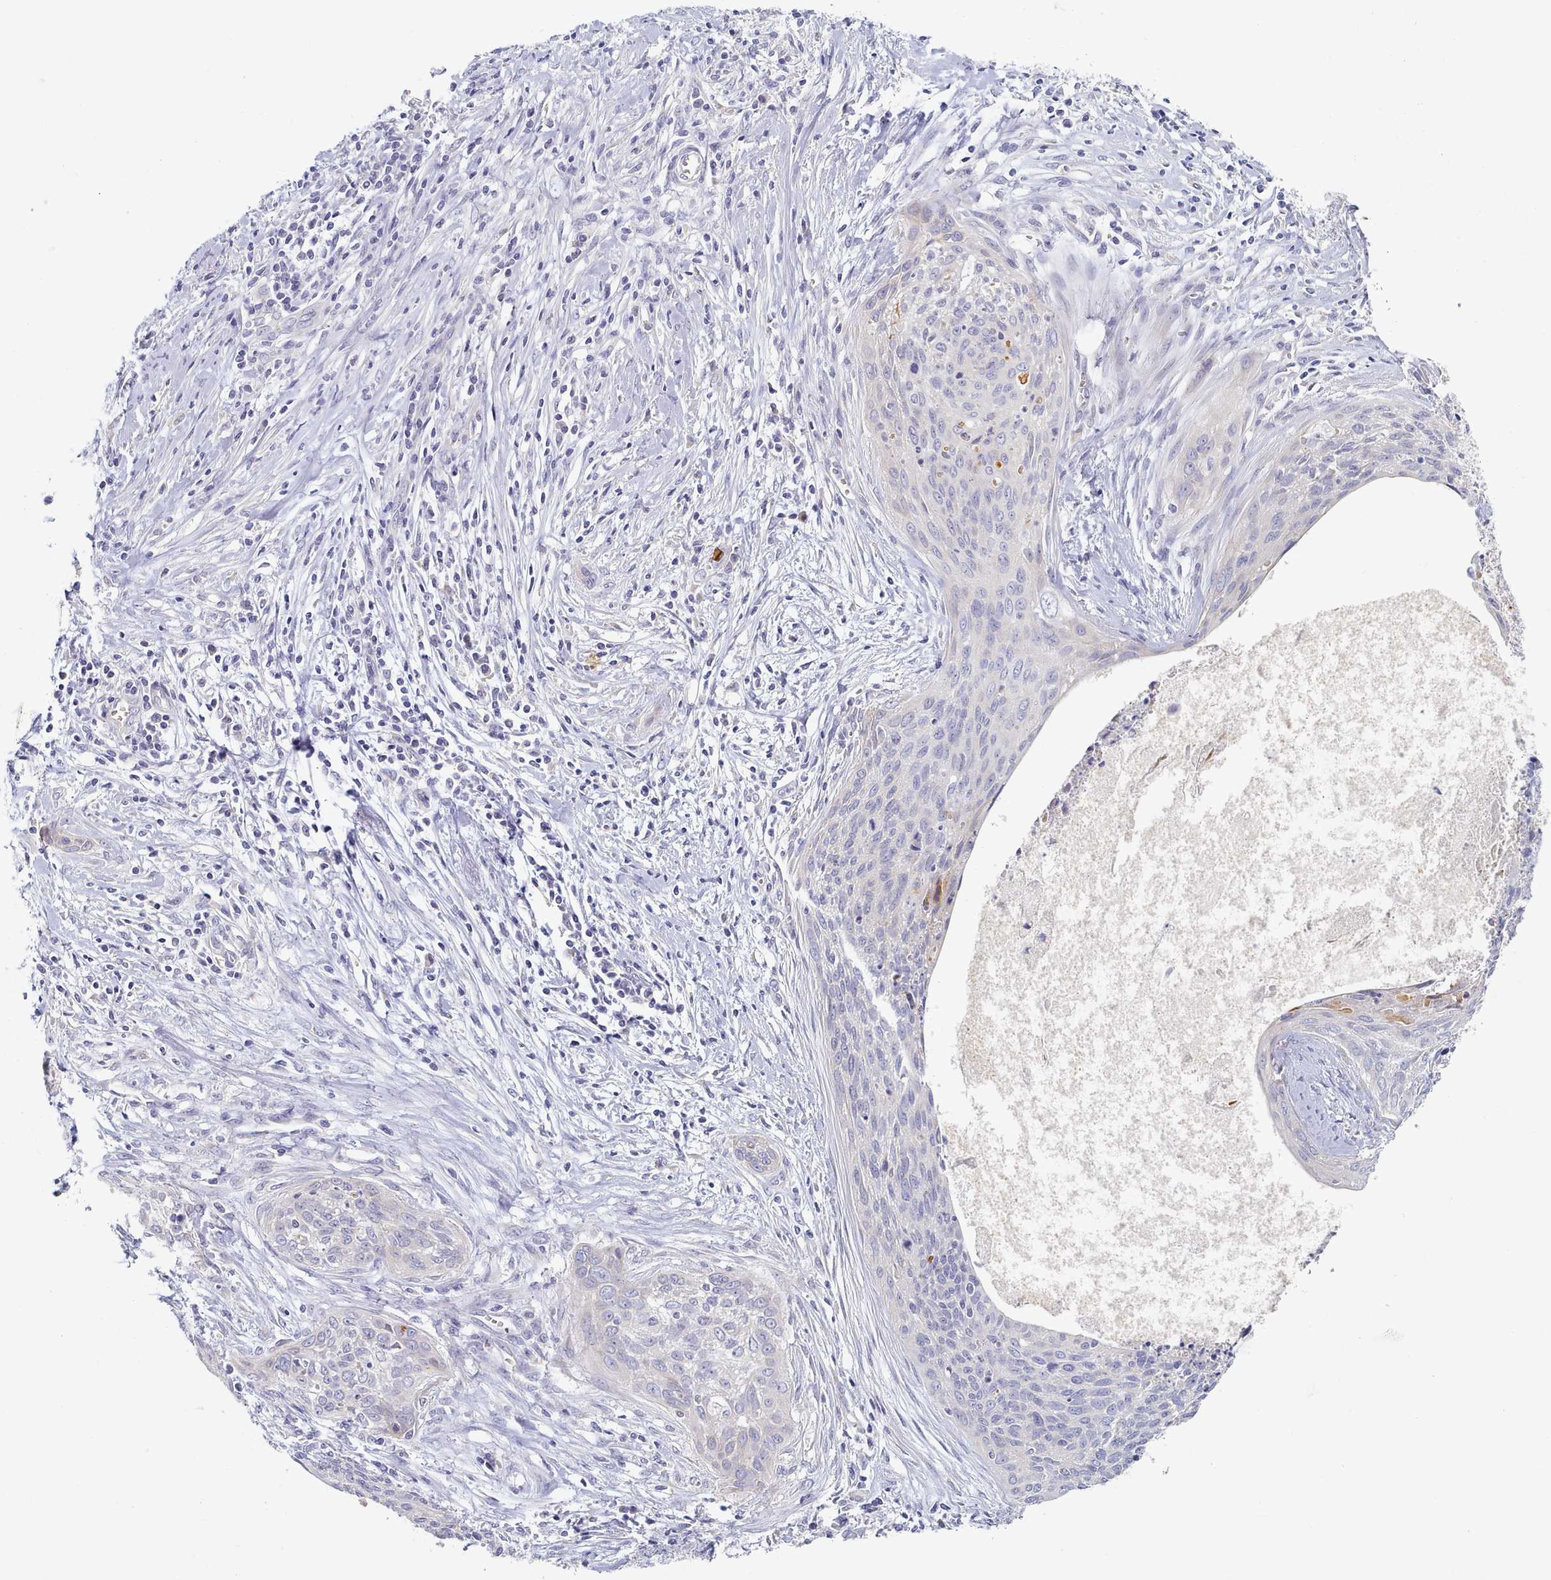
{"staining": {"intensity": "negative", "quantity": "none", "location": "none"}, "tissue": "cervical cancer", "cell_type": "Tumor cells", "image_type": "cancer", "snomed": [{"axis": "morphology", "description": "Squamous cell carcinoma, NOS"}, {"axis": "topography", "description": "Cervix"}], "caption": "Immunohistochemical staining of cervical cancer exhibits no significant staining in tumor cells.", "gene": "TYW1B", "patient": {"sex": "female", "age": 55}}